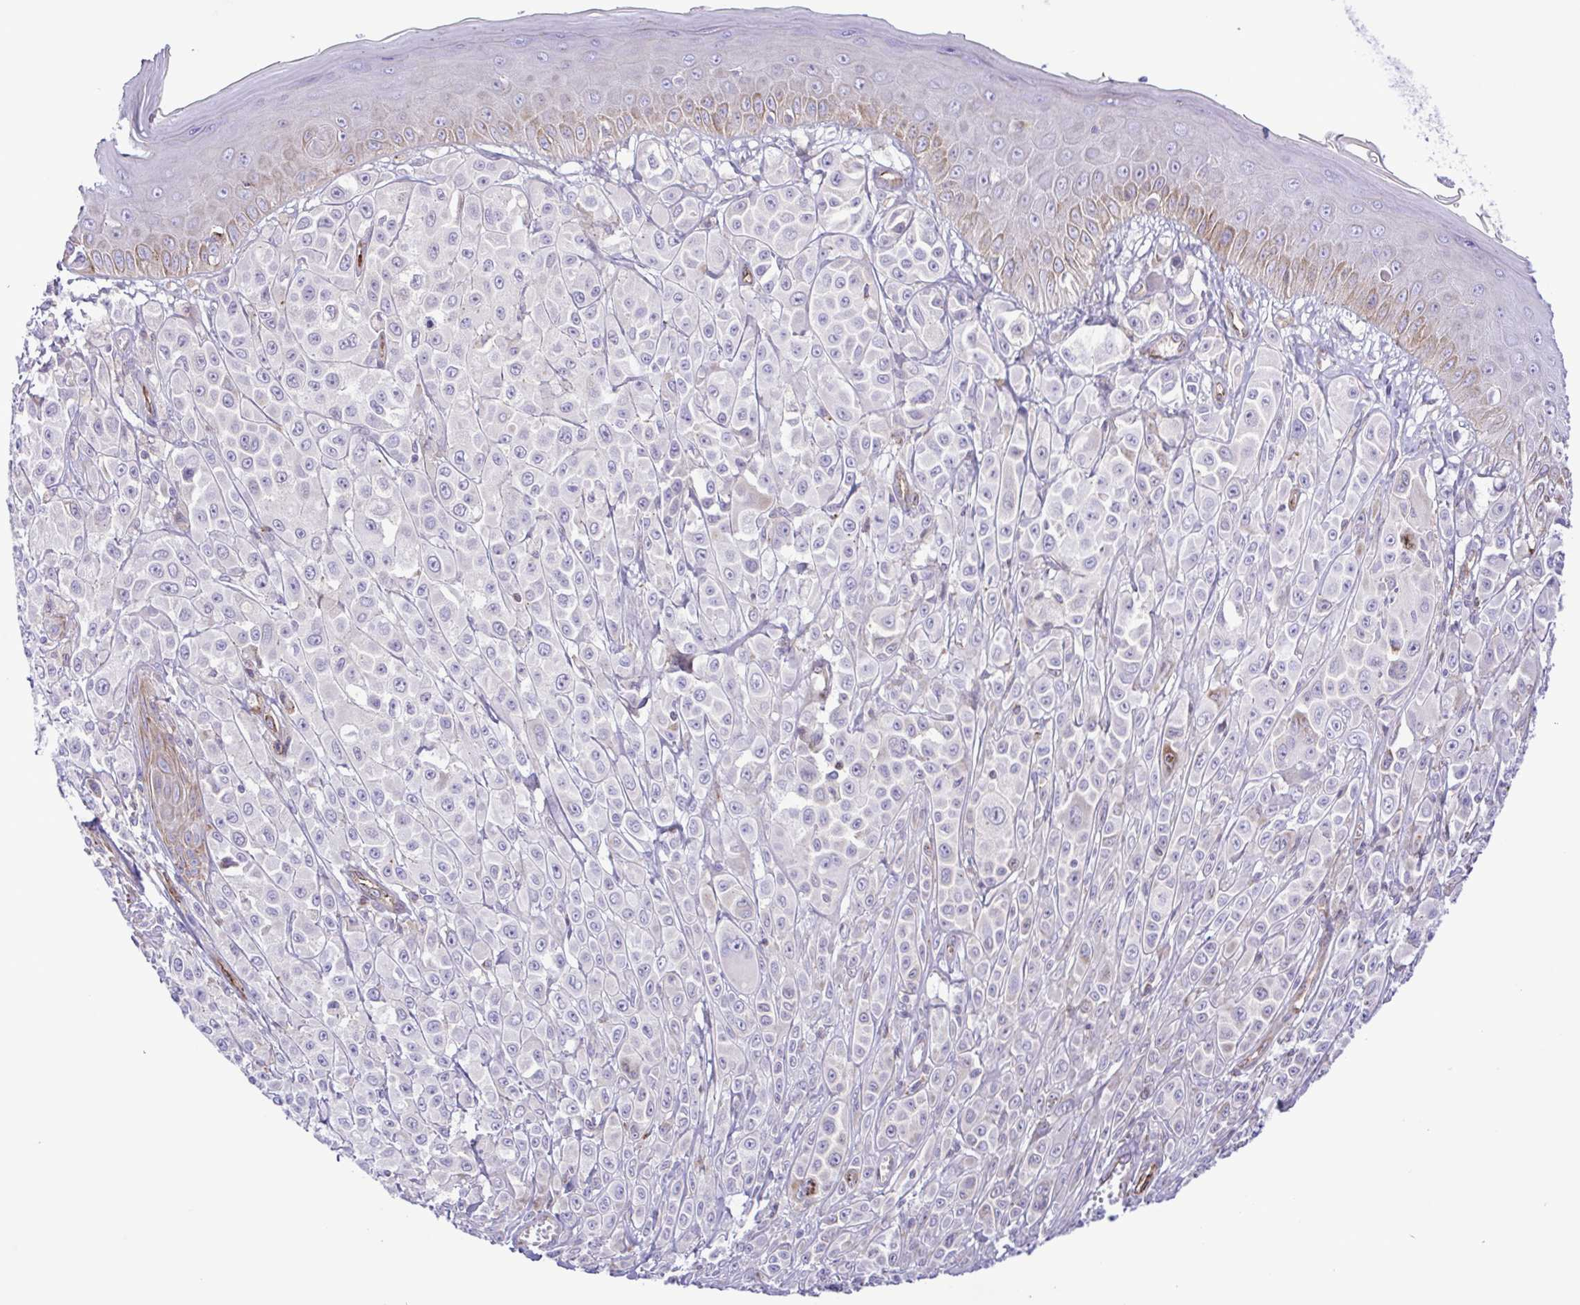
{"staining": {"intensity": "negative", "quantity": "none", "location": "none"}, "tissue": "melanoma", "cell_type": "Tumor cells", "image_type": "cancer", "snomed": [{"axis": "morphology", "description": "Malignant melanoma, NOS"}, {"axis": "topography", "description": "Skin"}], "caption": "Immunohistochemistry (IHC) of malignant melanoma displays no expression in tumor cells.", "gene": "FLT1", "patient": {"sex": "male", "age": 67}}